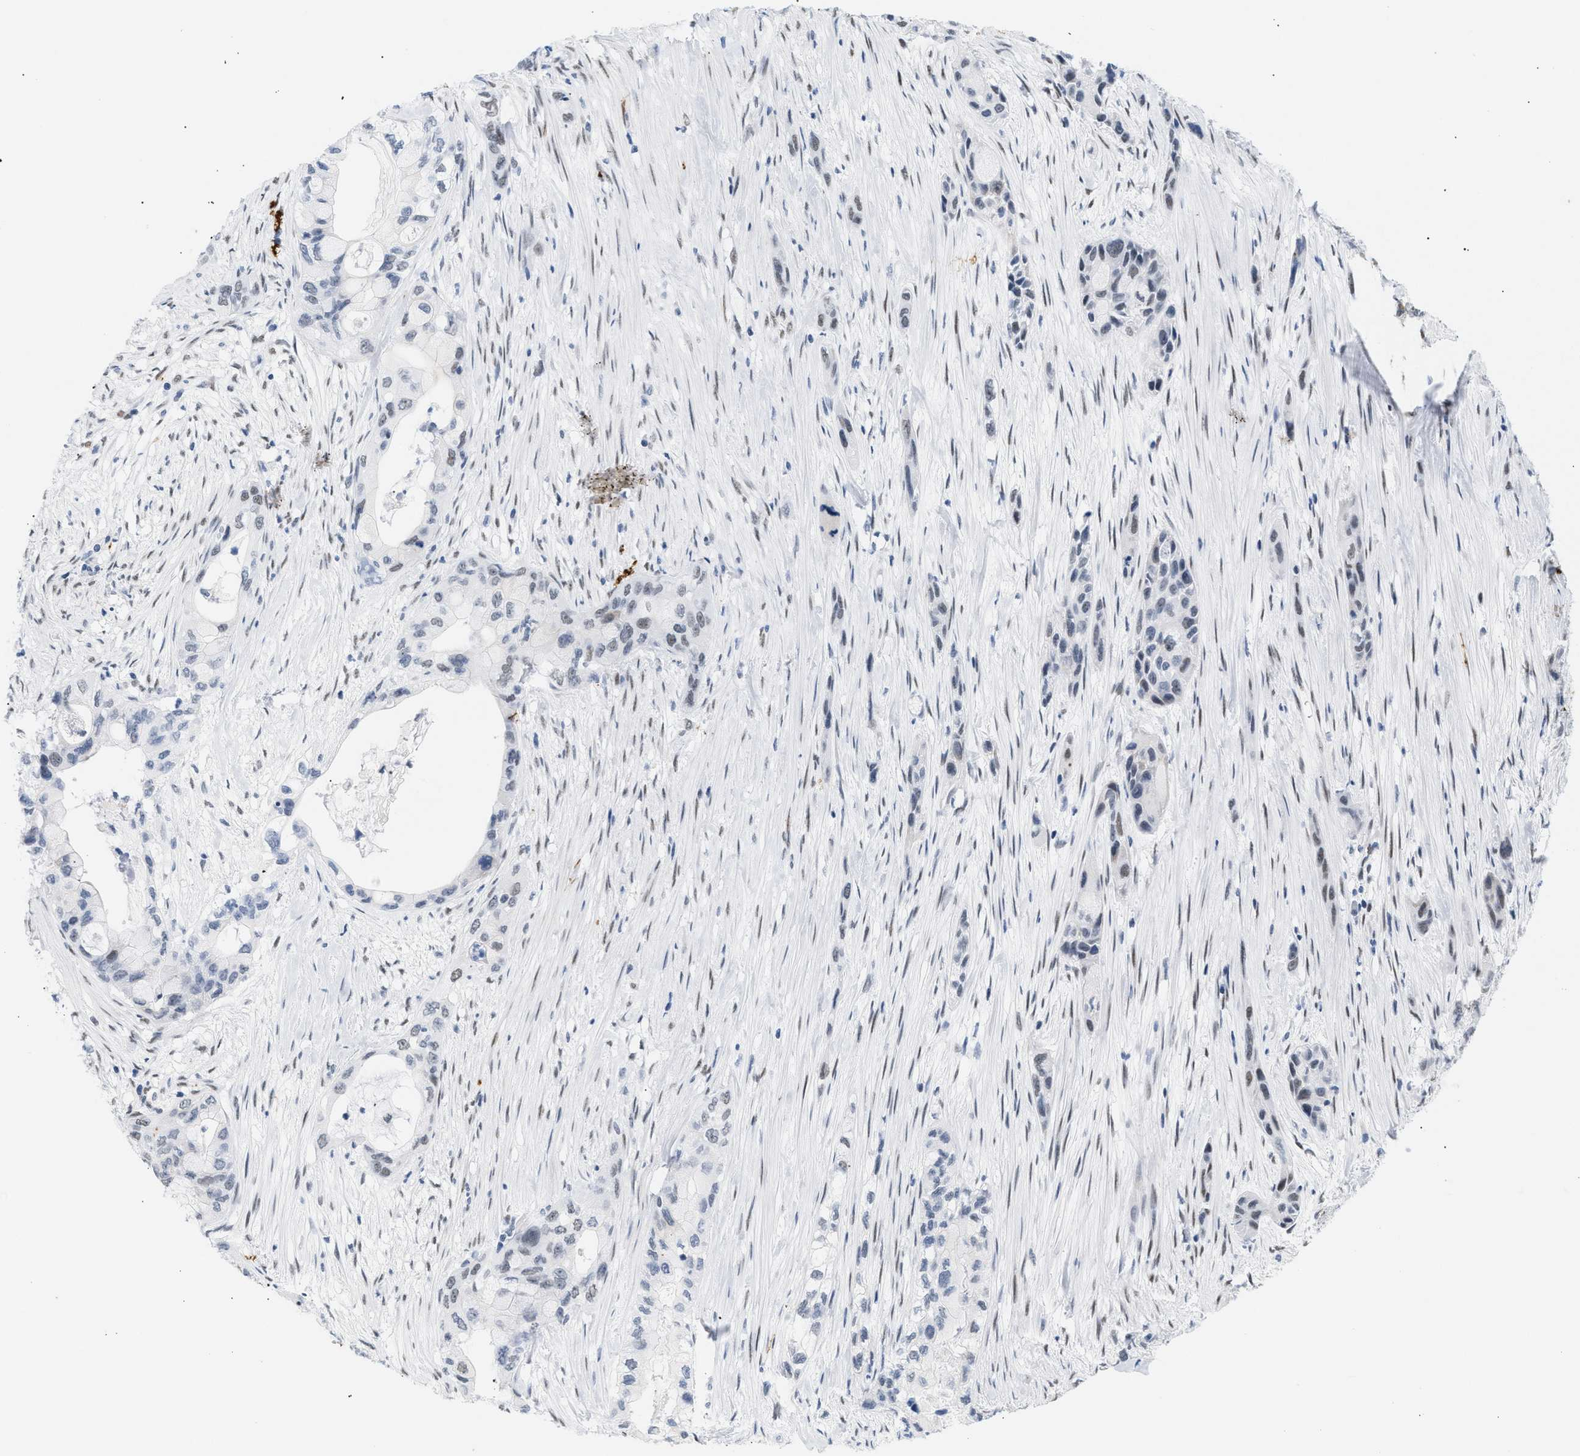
{"staining": {"intensity": "weak", "quantity": "<25%", "location": "nuclear"}, "tissue": "pancreatic cancer", "cell_type": "Tumor cells", "image_type": "cancer", "snomed": [{"axis": "morphology", "description": "Adenocarcinoma, NOS"}, {"axis": "topography", "description": "Pancreas"}], "caption": "DAB (3,3'-diaminobenzidine) immunohistochemical staining of human pancreatic cancer (adenocarcinoma) displays no significant staining in tumor cells. (DAB immunohistochemistry (IHC), high magnification).", "gene": "ELN", "patient": {"sex": "male", "age": 53}}